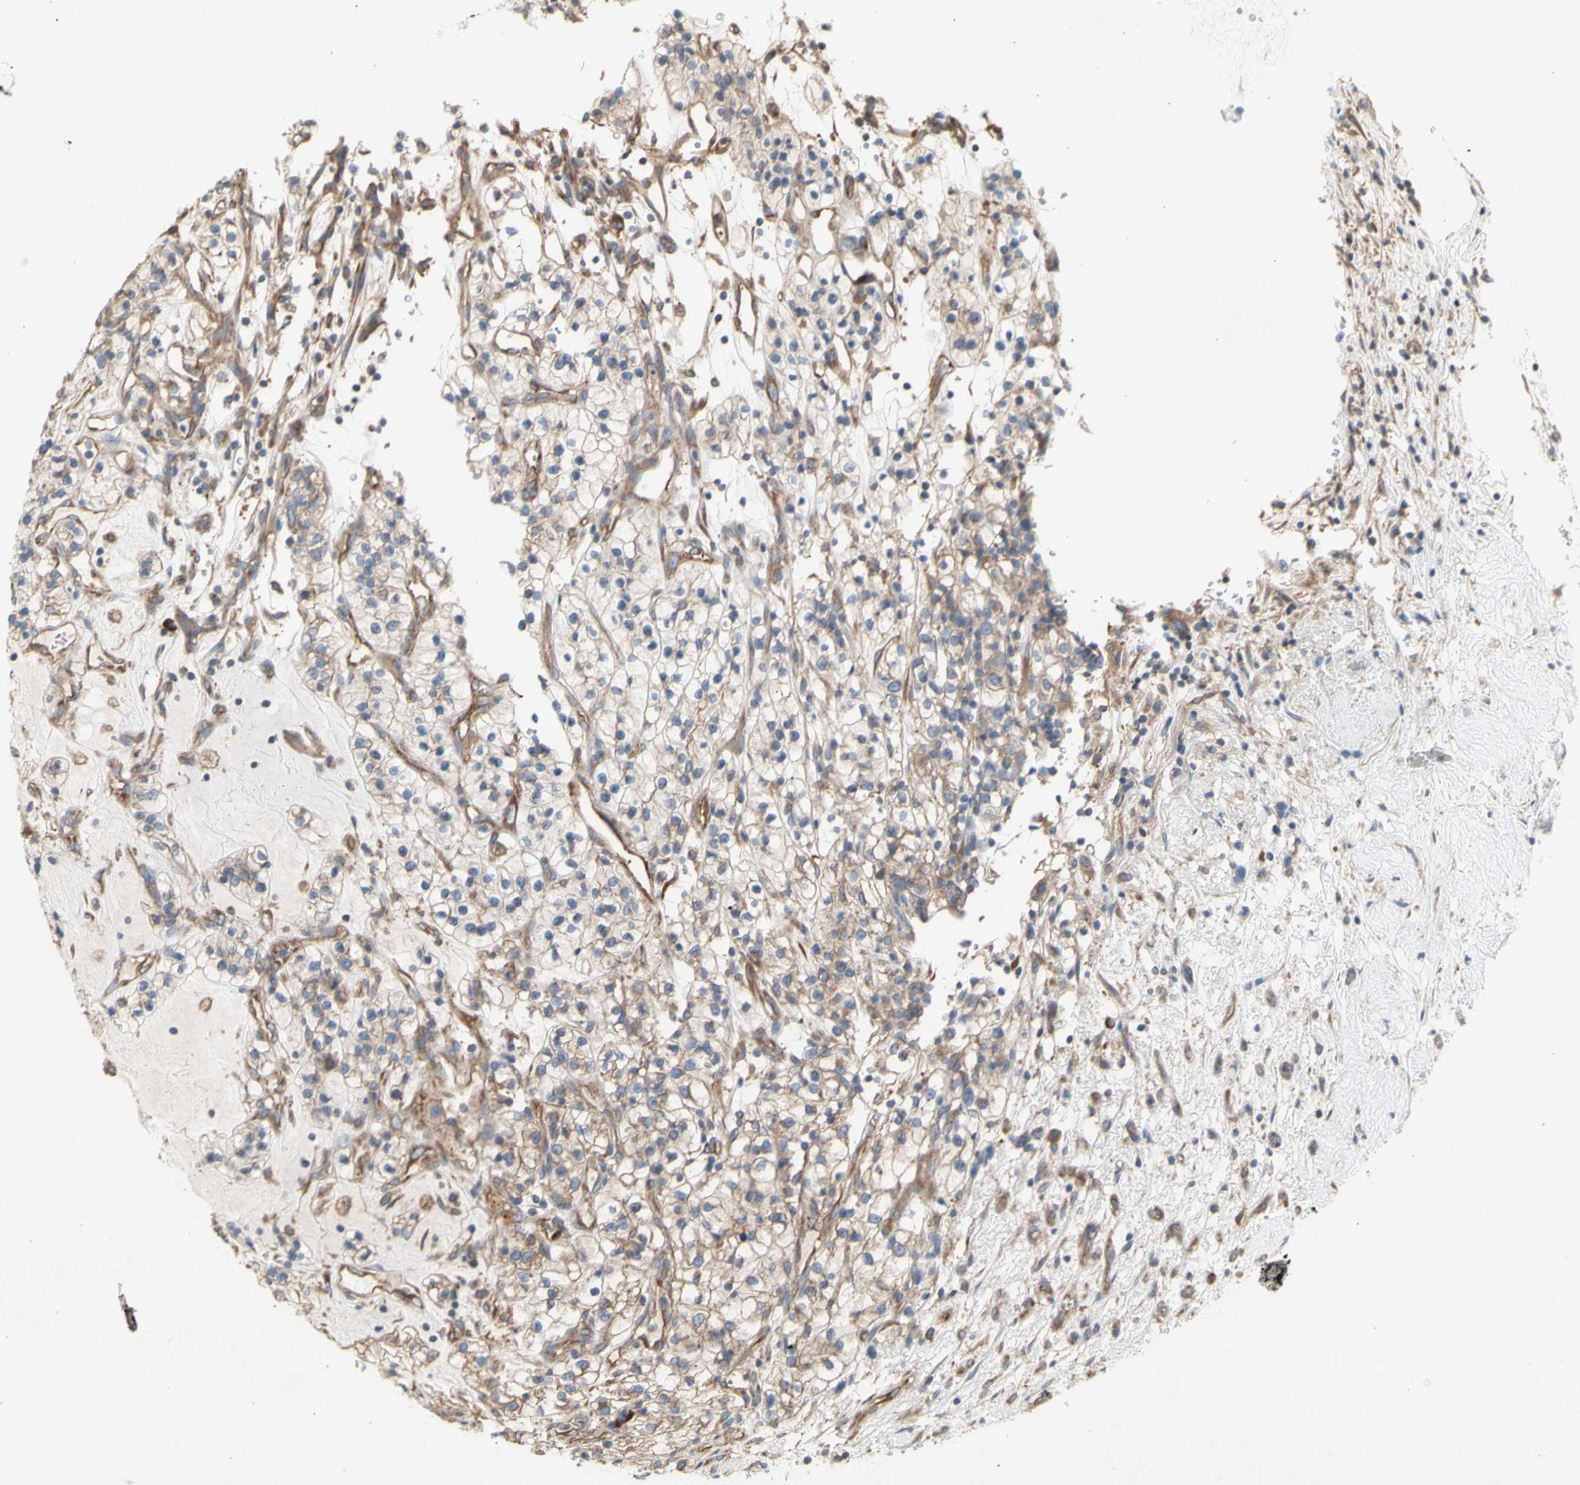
{"staining": {"intensity": "negative", "quantity": "none", "location": "none"}, "tissue": "renal cancer", "cell_type": "Tumor cells", "image_type": "cancer", "snomed": [{"axis": "morphology", "description": "Adenocarcinoma, NOS"}, {"axis": "topography", "description": "Kidney"}], "caption": "High magnification brightfield microscopy of adenocarcinoma (renal) stained with DAB (brown) and counterstained with hematoxylin (blue): tumor cells show no significant expression.", "gene": "KLC1", "patient": {"sex": "female", "age": 57}}